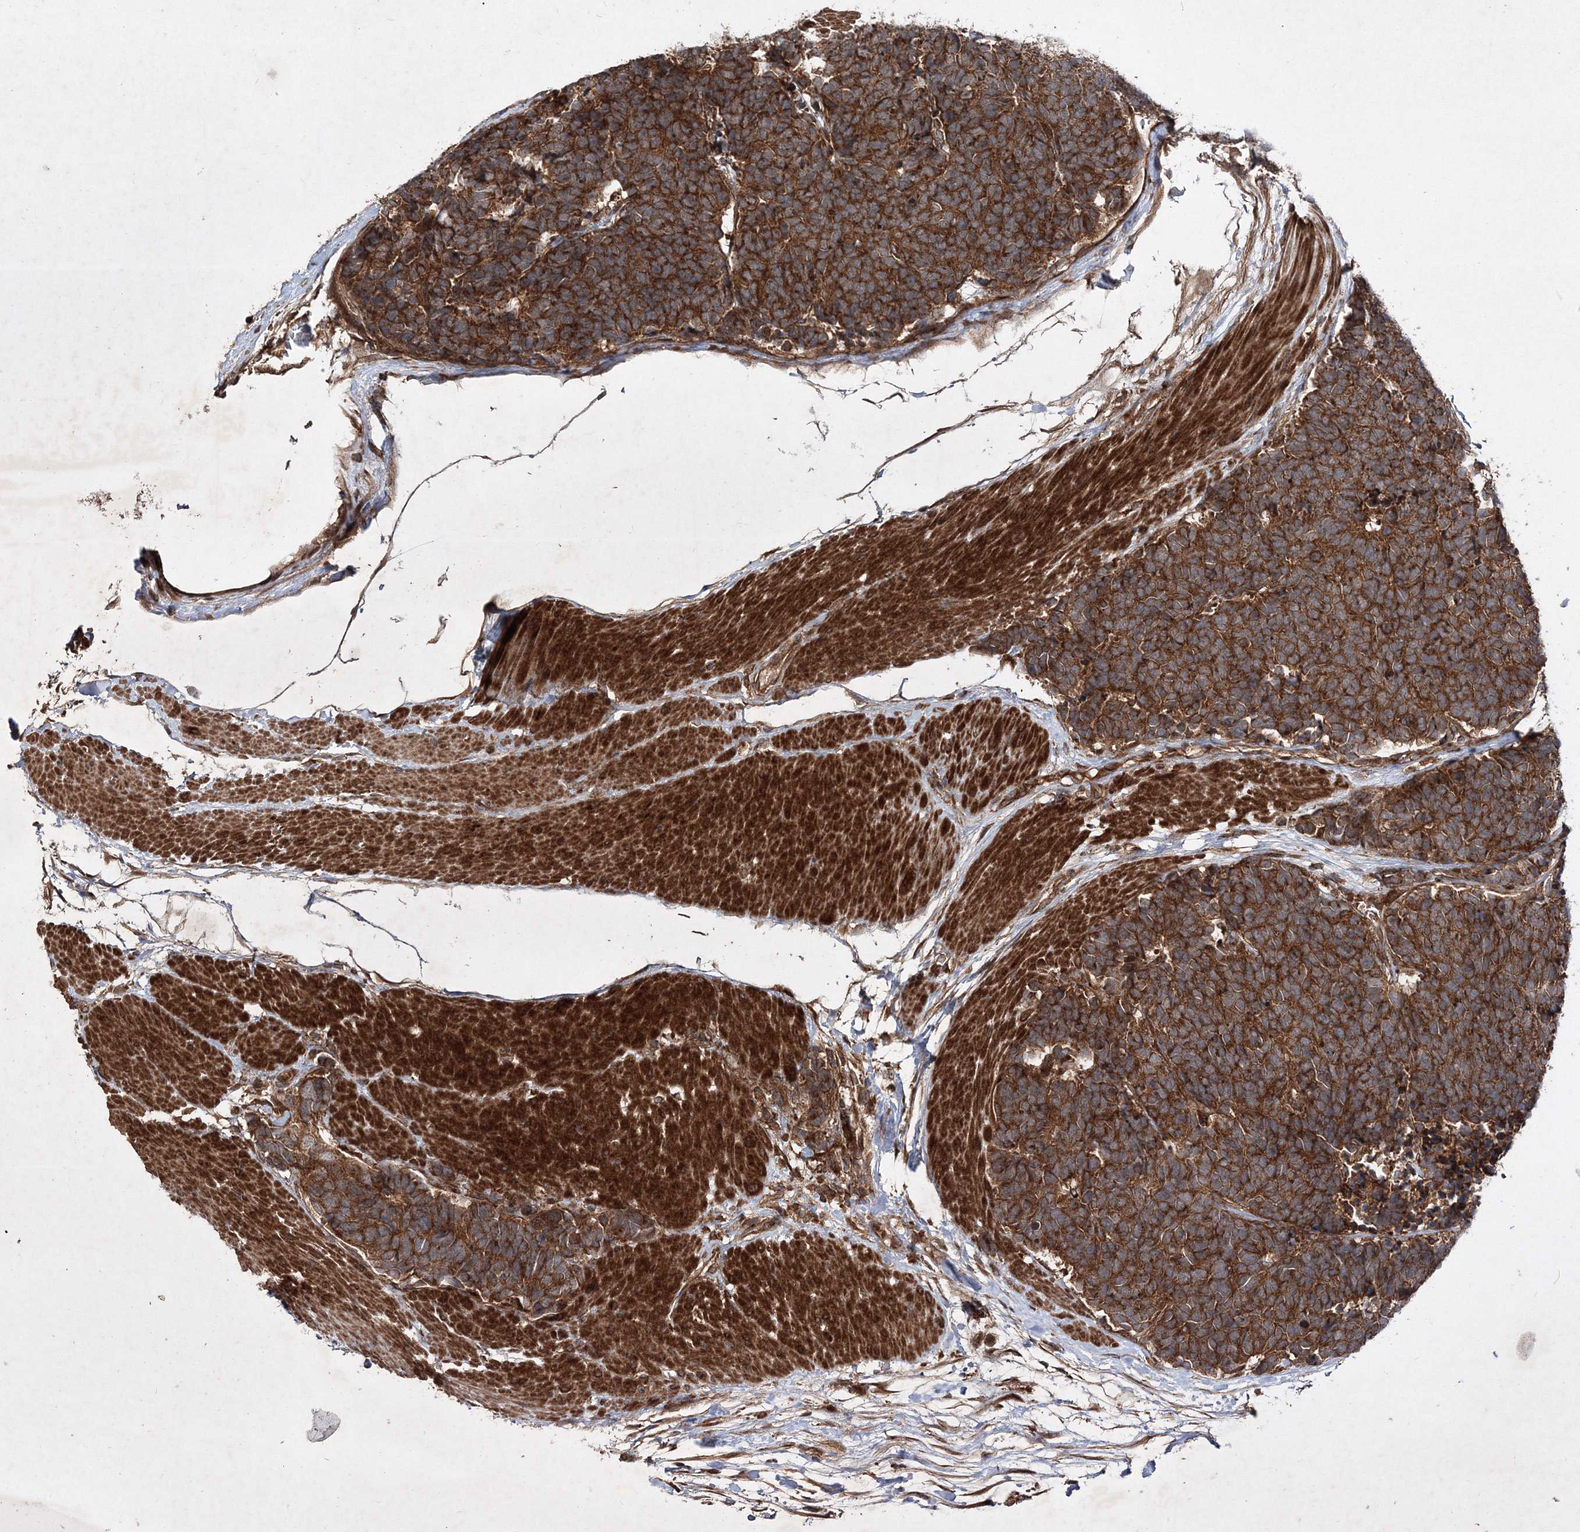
{"staining": {"intensity": "strong", "quantity": ">75%", "location": "cytoplasmic/membranous"}, "tissue": "carcinoid", "cell_type": "Tumor cells", "image_type": "cancer", "snomed": [{"axis": "morphology", "description": "Carcinoma, NOS"}, {"axis": "morphology", "description": "Carcinoid, malignant, NOS"}, {"axis": "topography", "description": "Urinary bladder"}], "caption": "Protein staining shows strong cytoplasmic/membranous expression in approximately >75% of tumor cells in carcinoid. The protein of interest is stained brown, and the nuclei are stained in blue (DAB (3,3'-diaminobenzidine) IHC with brightfield microscopy, high magnification).", "gene": "DNAJC13", "patient": {"sex": "male", "age": 57}}